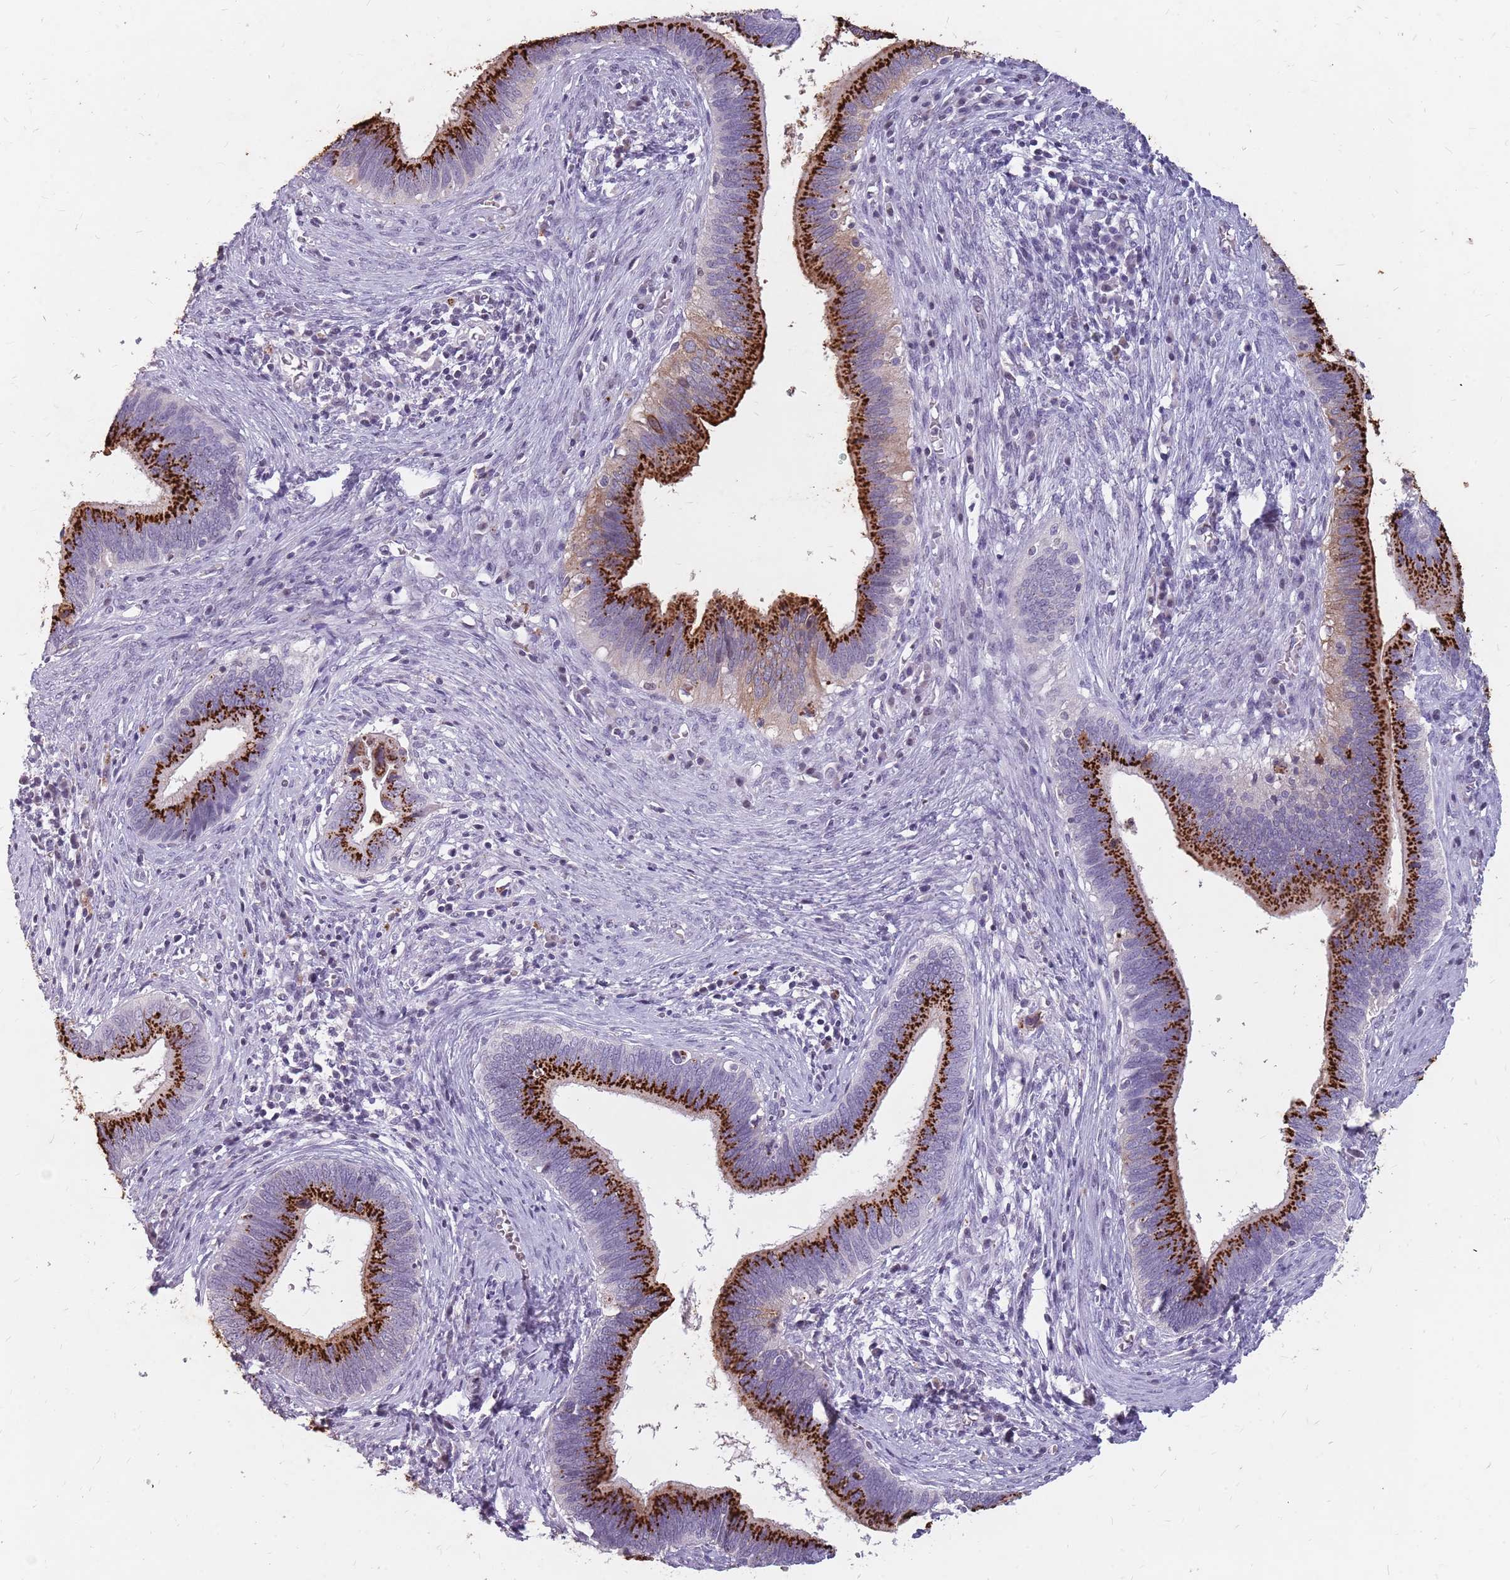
{"staining": {"intensity": "strong", "quantity": "25%-75%", "location": "cytoplasmic/membranous"}, "tissue": "cervical cancer", "cell_type": "Tumor cells", "image_type": "cancer", "snomed": [{"axis": "morphology", "description": "Adenocarcinoma, NOS"}, {"axis": "topography", "description": "Cervix"}], "caption": "Protein staining of adenocarcinoma (cervical) tissue reveals strong cytoplasmic/membranous positivity in about 25%-75% of tumor cells.", "gene": "NEK6", "patient": {"sex": "female", "age": 42}}